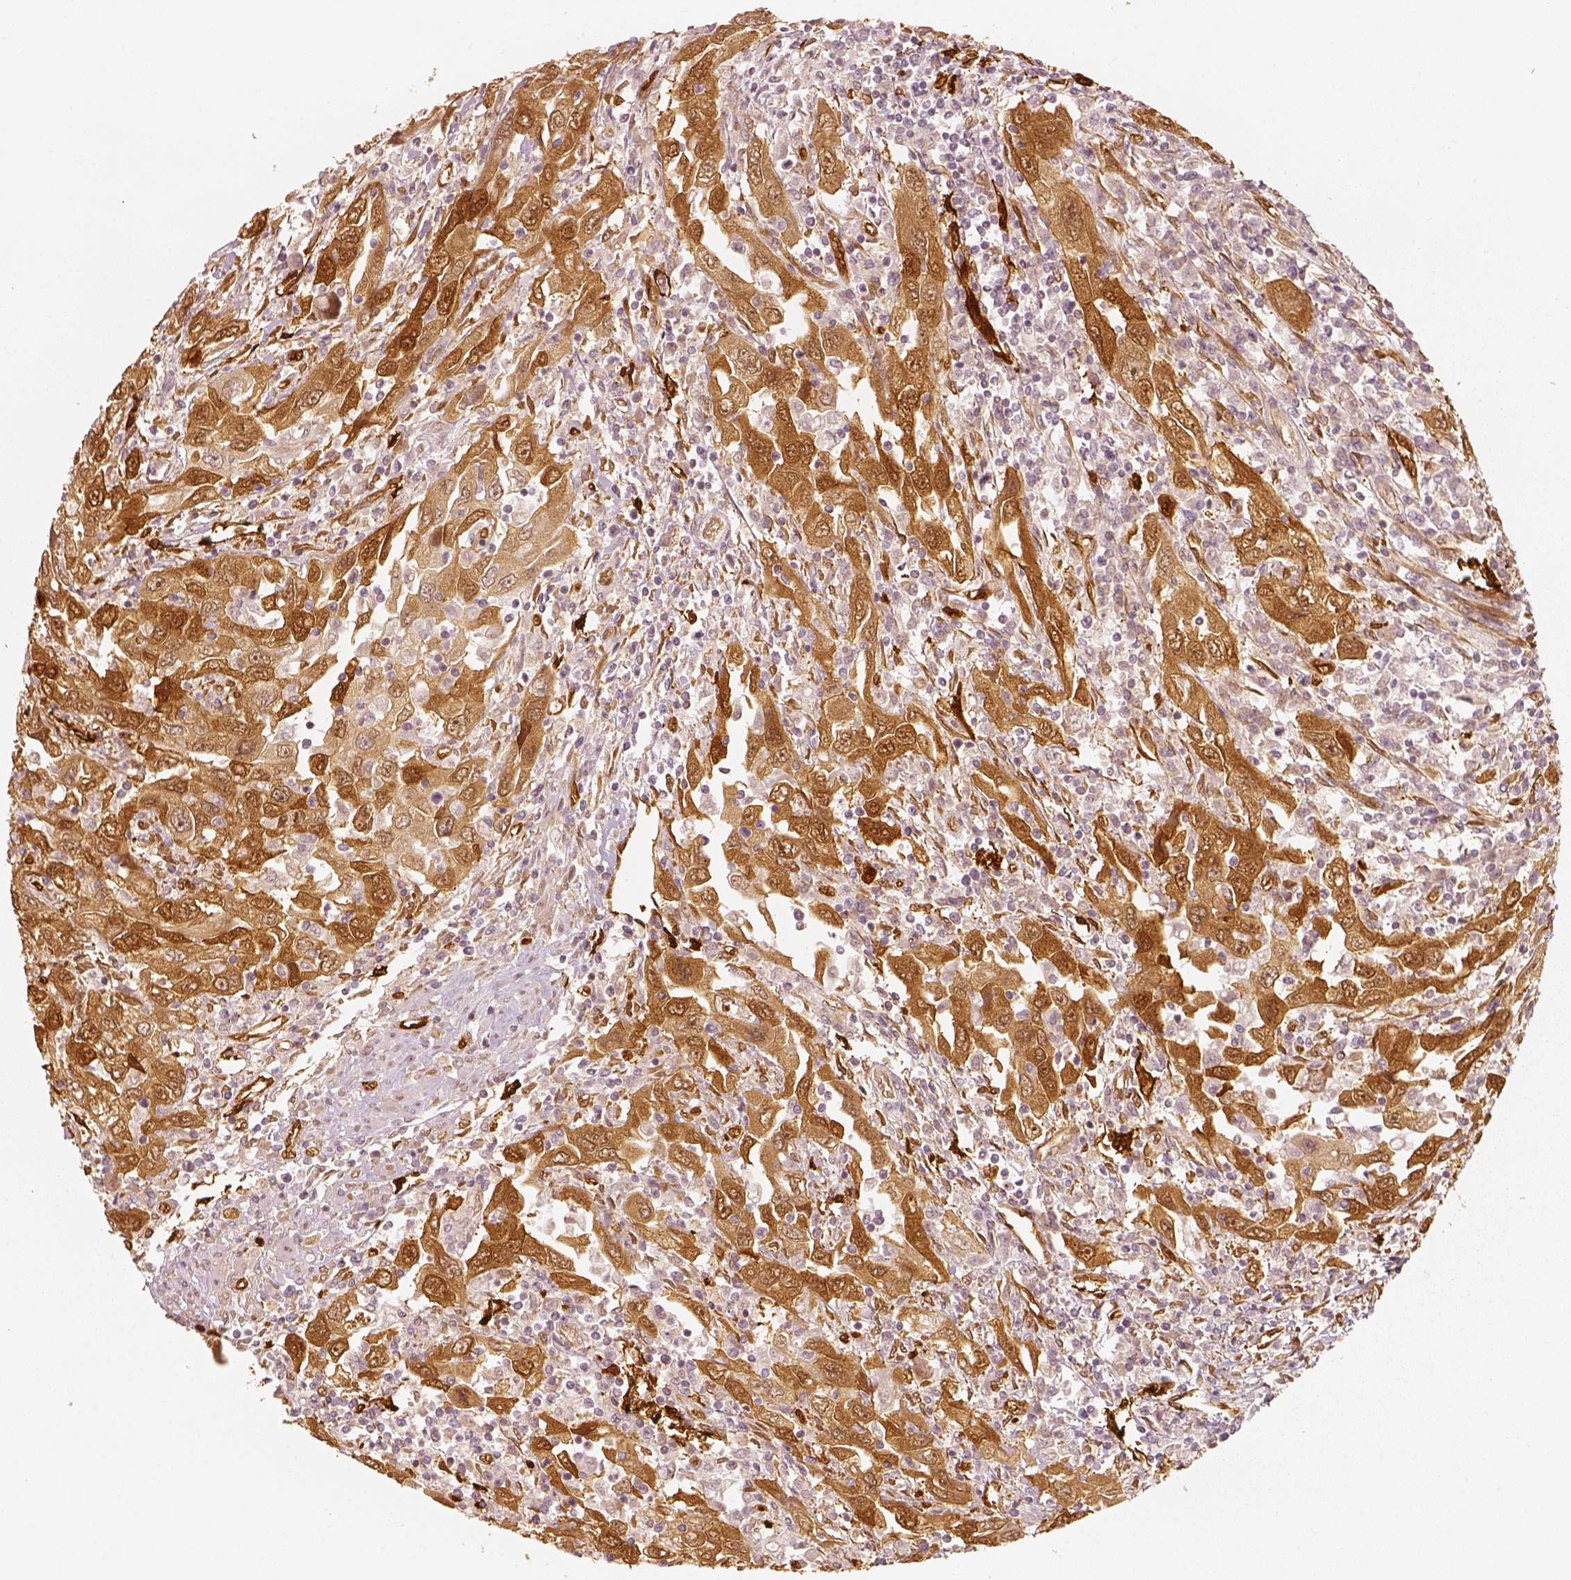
{"staining": {"intensity": "strong", "quantity": ">75%", "location": "cytoplasmic/membranous"}, "tissue": "urothelial cancer", "cell_type": "Tumor cells", "image_type": "cancer", "snomed": [{"axis": "morphology", "description": "Urothelial carcinoma, High grade"}, {"axis": "topography", "description": "Urinary bladder"}], "caption": "DAB immunohistochemical staining of human high-grade urothelial carcinoma exhibits strong cytoplasmic/membranous protein staining in about >75% of tumor cells. (DAB (3,3'-diaminobenzidine) IHC, brown staining for protein, blue staining for nuclei).", "gene": "FSCN1", "patient": {"sex": "male", "age": 76}}